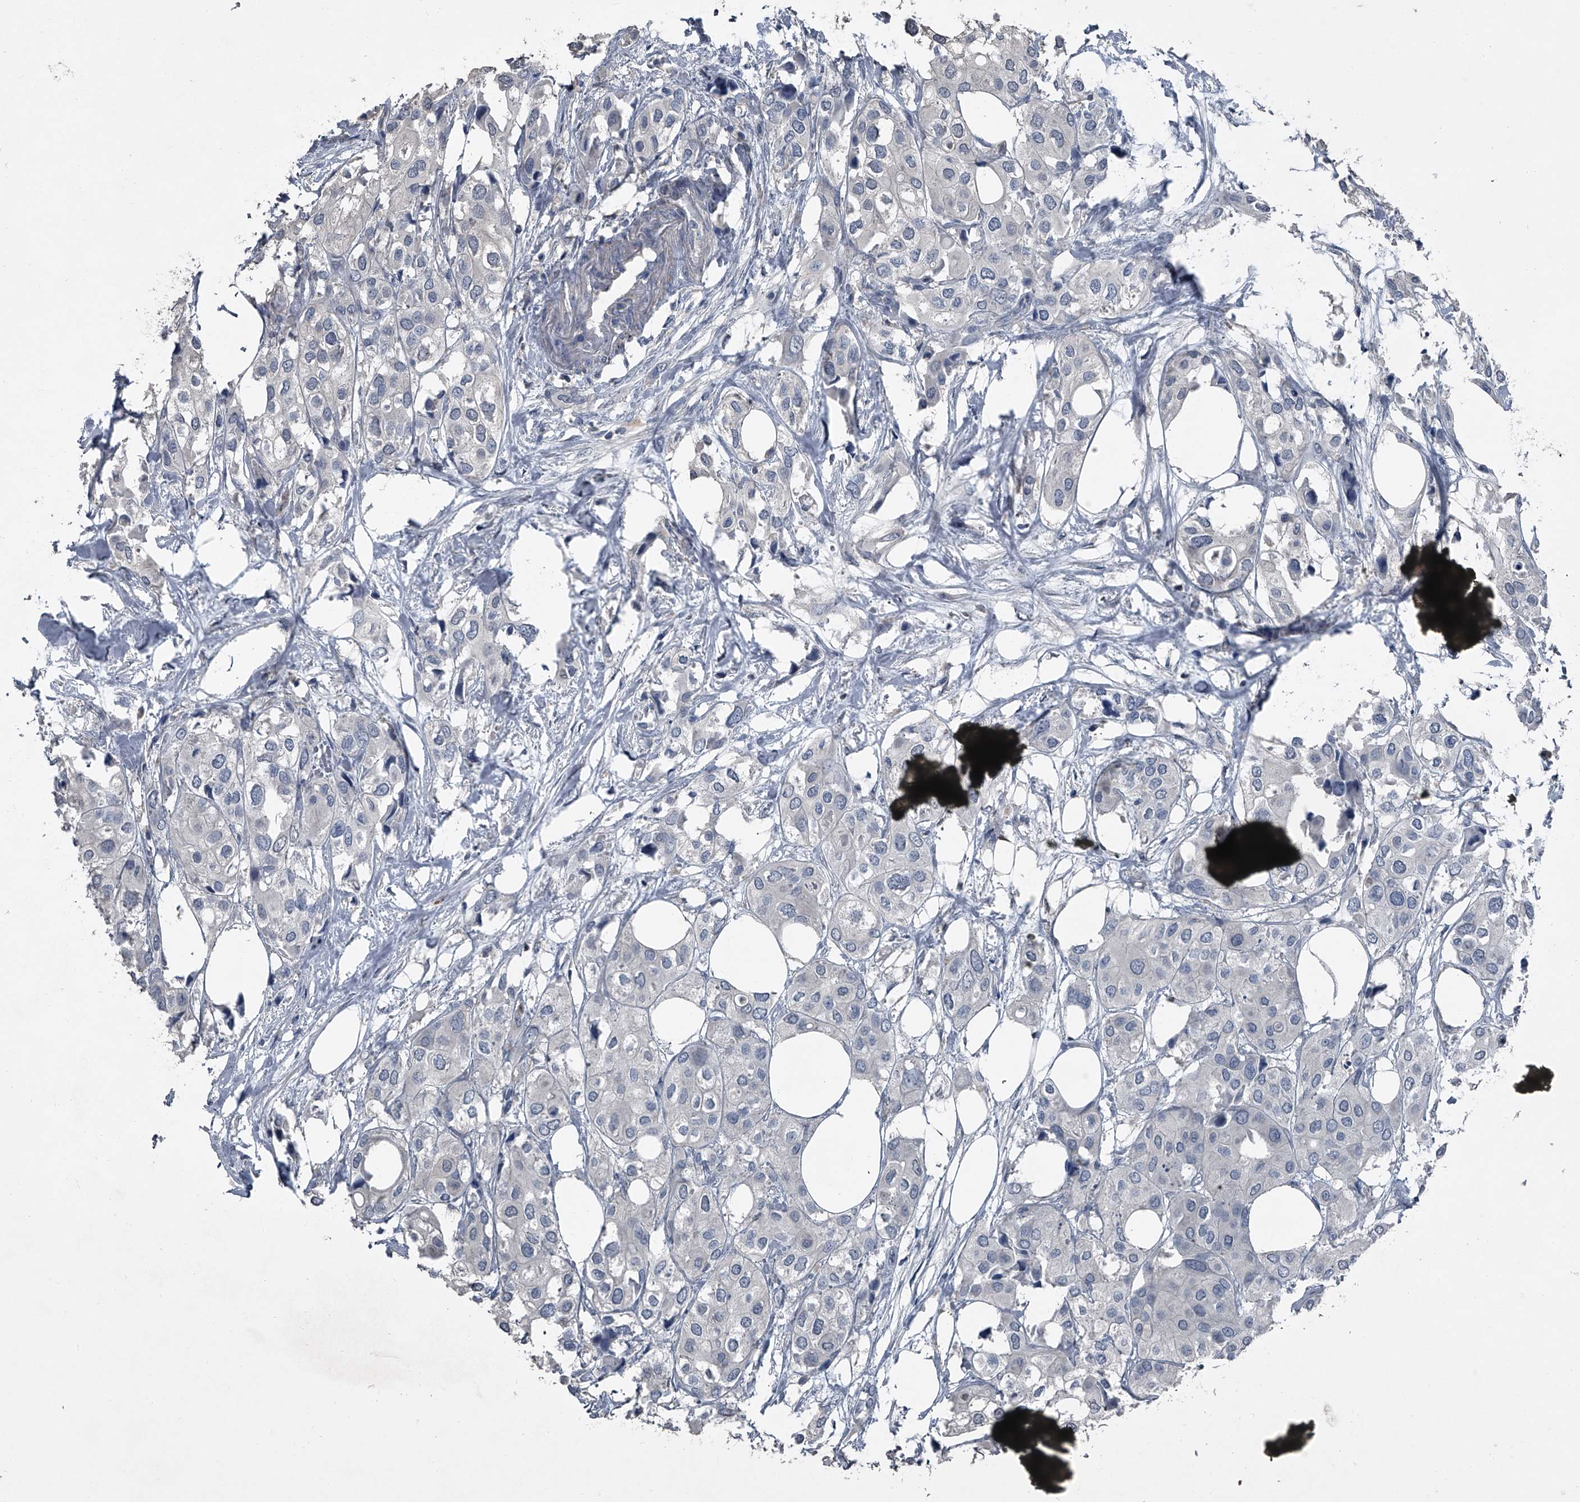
{"staining": {"intensity": "negative", "quantity": "none", "location": "none"}, "tissue": "urothelial cancer", "cell_type": "Tumor cells", "image_type": "cancer", "snomed": [{"axis": "morphology", "description": "Urothelial carcinoma, High grade"}, {"axis": "topography", "description": "Urinary bladder"}], "caption": "This photomicrograph is of urothelial cancer stained with immunohistochemistry (IHC) to label a protein in brown with the nuclei are counter-stained blue. There is no positivity in tumor cells.", "gene": "HEPHL1", "patient": {"sex": "male", "age": 64}}